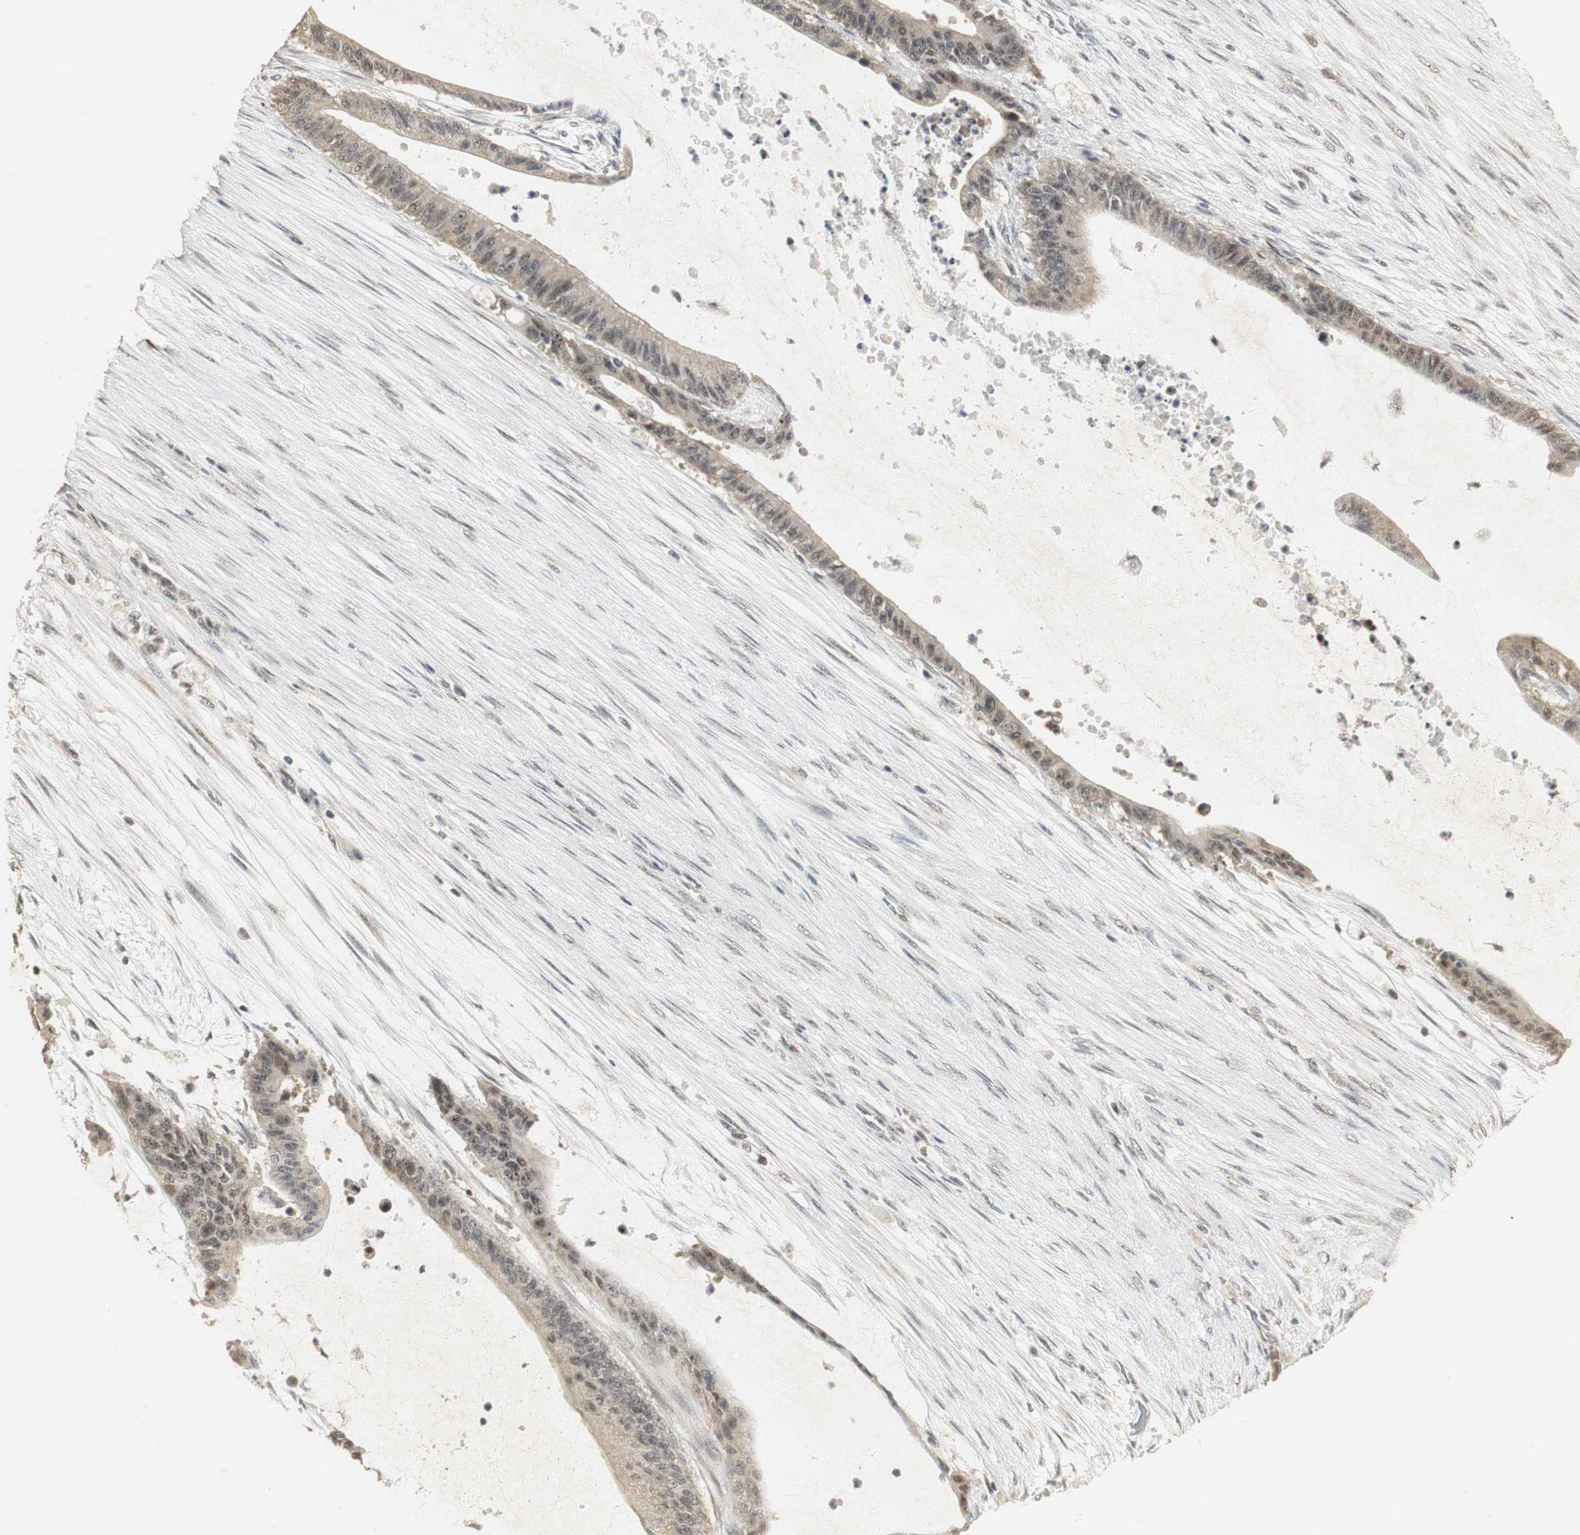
{"staining": {"intensity": "weak", "quantity": "25%-75%", "location": "cytoplasmic/membranous,nuclear"}, "tissue": "liver cancer", "cell_type": "Tumor cells", "image_type": "cancer", "snomed": [{"axis": "morphology", "description": "Cholangiocarcinoma"}, {"axis": "topography", "description": "Liver"}], "caption": "Brown immunohistochemical staining in human cholangiocarcinoma (liver) shows weak cytoplasmic/membranous and nuclear expression in about 25%-75% of tumor cells.", "gene": "ELOA", "patient": {"sex": "female", "age": 73}}